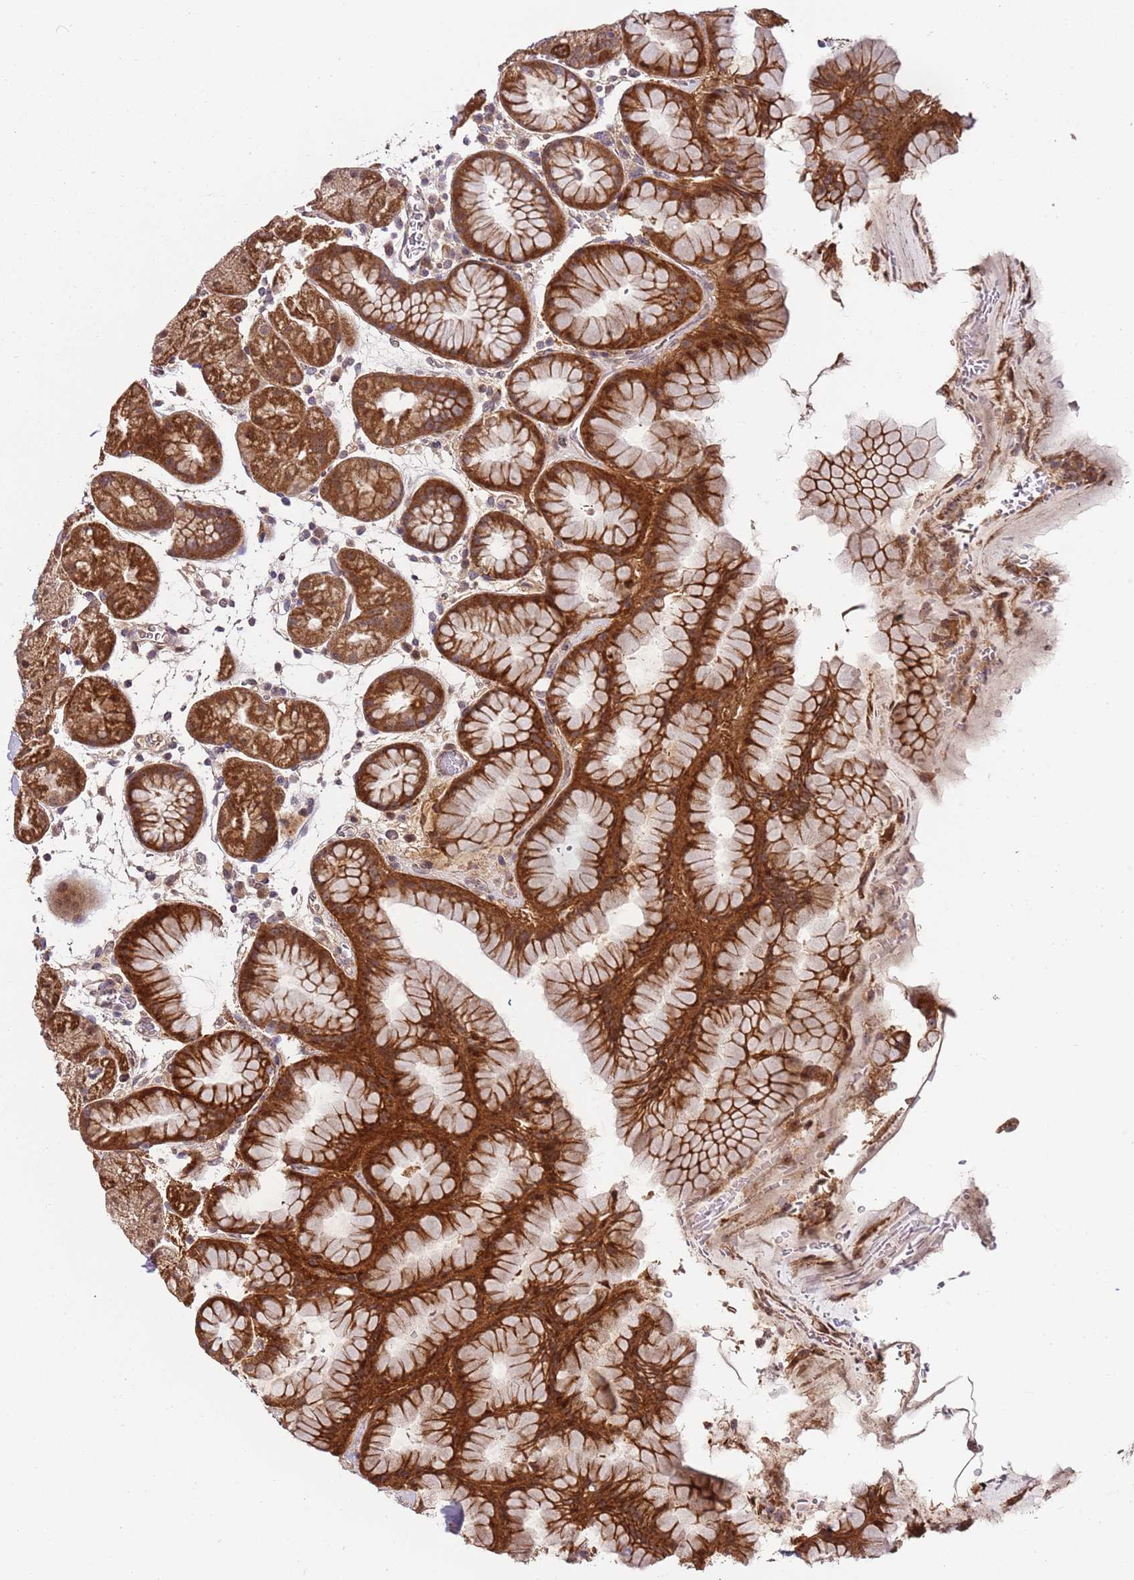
{"staining": {"intensity": "strong", "quantity": "25%-75%", "location": "cytoplasmic/membranous,nuclear"}, "tissue": "stomach", "cell_type": "Glandular cells", "image_type": "normal", "snomed": [{"axis": "morphology", "description": "Normal tissue, NOS"}, {"axis": "topography", "description": "Stomach, upper"}, {"axis": "topography", "description": "Stomach, lower"}], "caption": "Immunohistochemistry of unremarkable stomach displays high levels of strong cytoplasmic/membranous,nuclear staining in about 25%-75% of glandular cells.", "gene": "EDC3", "patient": {"sex": "male", "age": 67}}